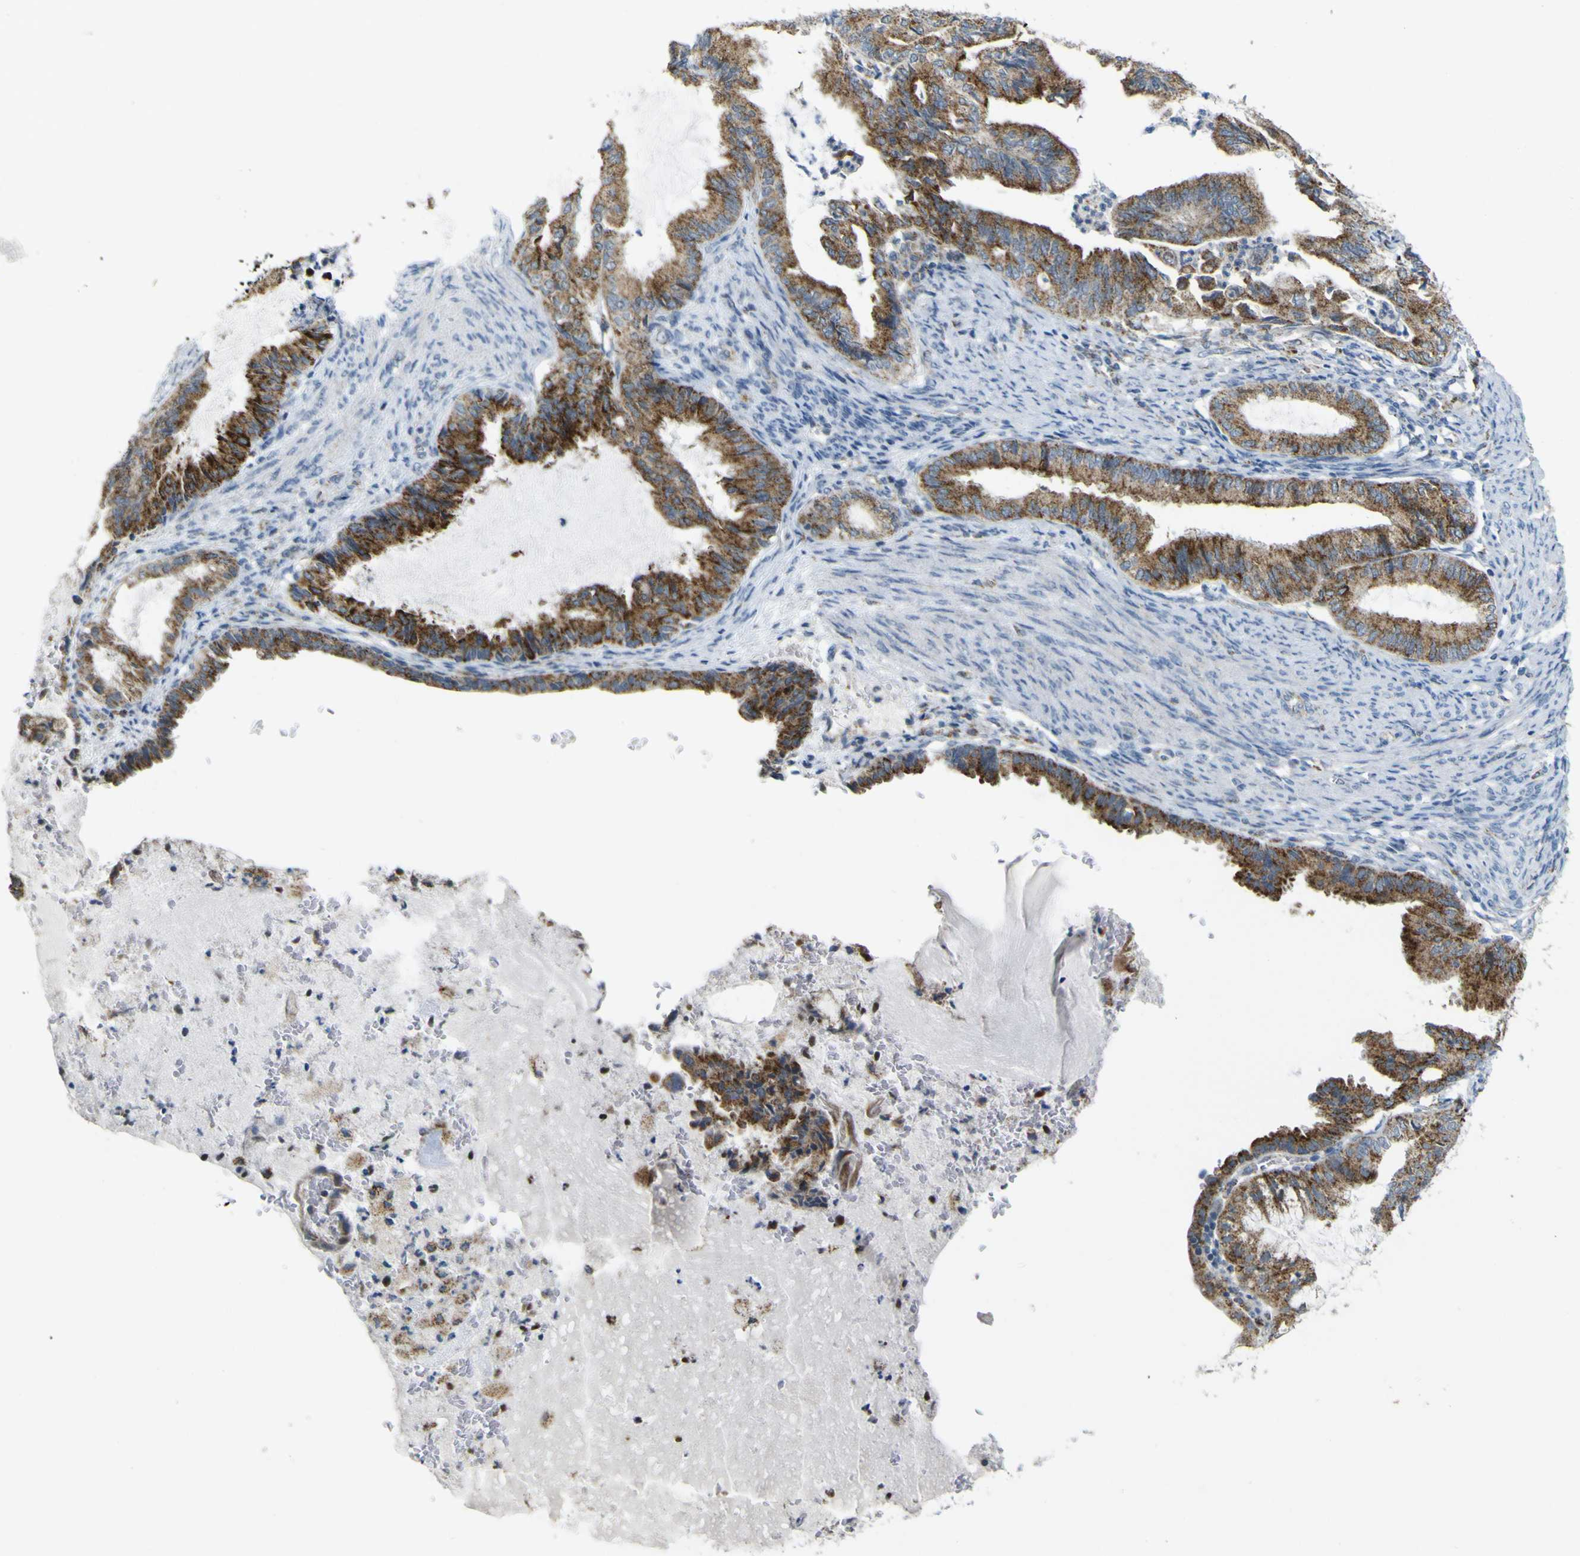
{"staining": {"intensity": "moderate", "quantity": ">75%", "location": "cytoplasmic/membranous"}, "tissue": "endometrial cancer", "cell_type": "Tumor cells", "image_type": "cancer", "snomed": [{"axis": "morphology", "description": "Adenocarcinoma, NOS"}, {"axis": "topography", "description": "Endometrium"}], "caption": "A histopathology image of endometrial adenocarcinoma stained for a protein reveals moderate cytoplasmic/membranous brown staining in tumor cells.", "gene": "ACBD5", "patient": {"sex": "female", "age": 86}}